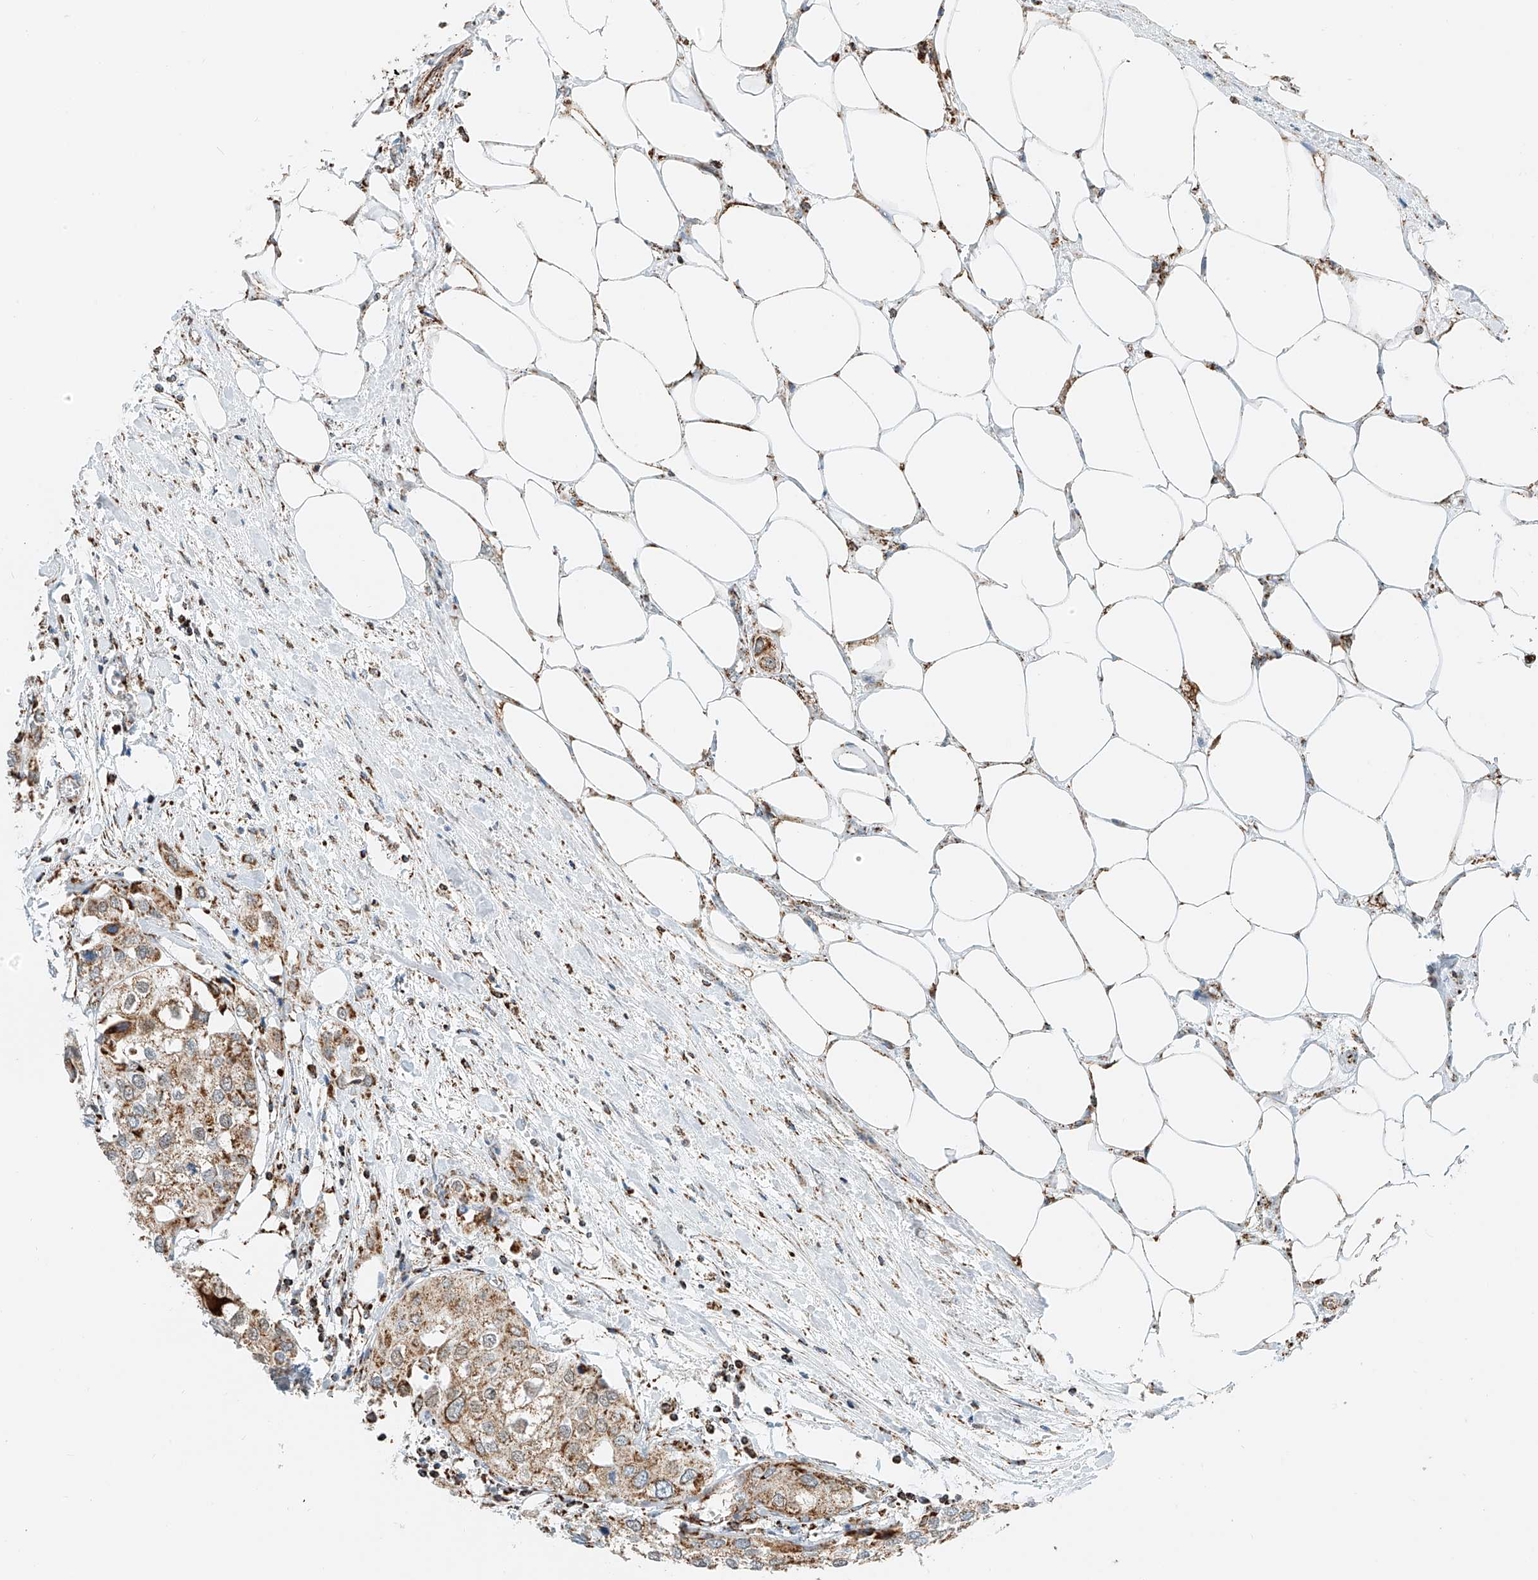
{"staining": {"intensity": "moderate", "quantity": ">75%", "location": "cytoplasmic/membranous"}, "tissue": "urothelial cancer", "cell_type": "Tumor cells", "image_type": "cancer", "snomed": [{"axis": "morphology", "description": "Urothelial carcinoma, High grade"}, {"axis": "topography", "description": "Urinary bladder"}], "caption": "High-power microscopy captured an immunohistochemistry micrograph of urothelial cancer, revealing moderate cytoplasmic/membranous expression in approximately >75% of tumor cells.", "gene": "PPA2", "patient": {"sex": "male", "age": 64}}